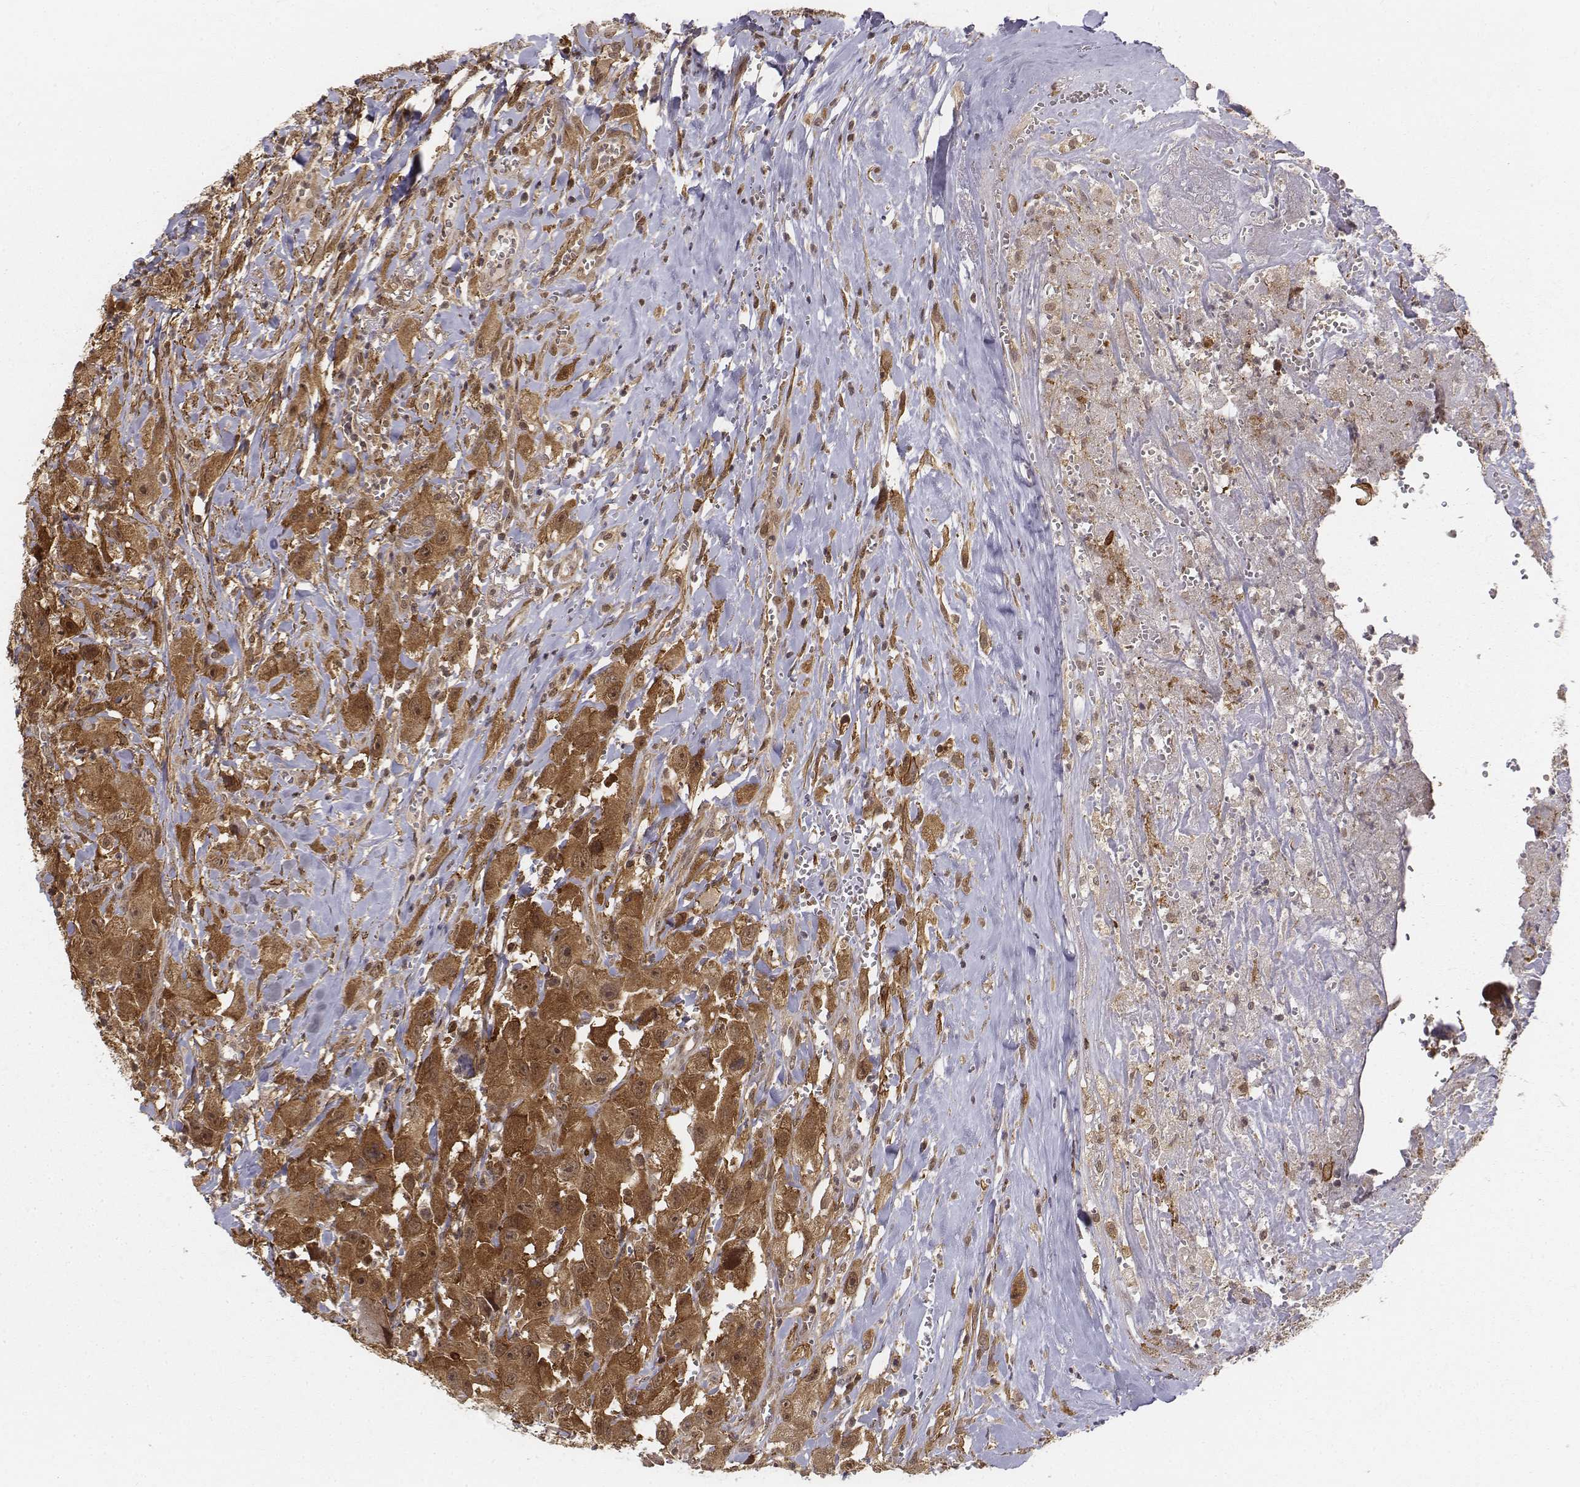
{"staining": {"intensity": "moderate", "quantity": ">75%", "location": "cytoplasmic/membranous,nuclear"}, "tissue": "head and neck cancer", "cell_type": "Tumor cells", "image_type": "cancer", "snomed": [{"axis": "morphology", "description": "Squamous cell carcinoma, NOS"}, {"axis": "morphology", "description": "Squamous cell carcinoma, metastatic, NOS"}, {"axis": "topography", "description": "Oral tissue"}, {"axis": "topography", "description": "Head-Neck"}], "caption": "Immunohistochemical staining of head and neck cancer reveals medium levels of moderate cytoplasmic/membranous and nuclear staining in approximately >75% of tumor cells.", "gene": "ZFYVE19", "patient": {"sex": "female", "age": 85}}